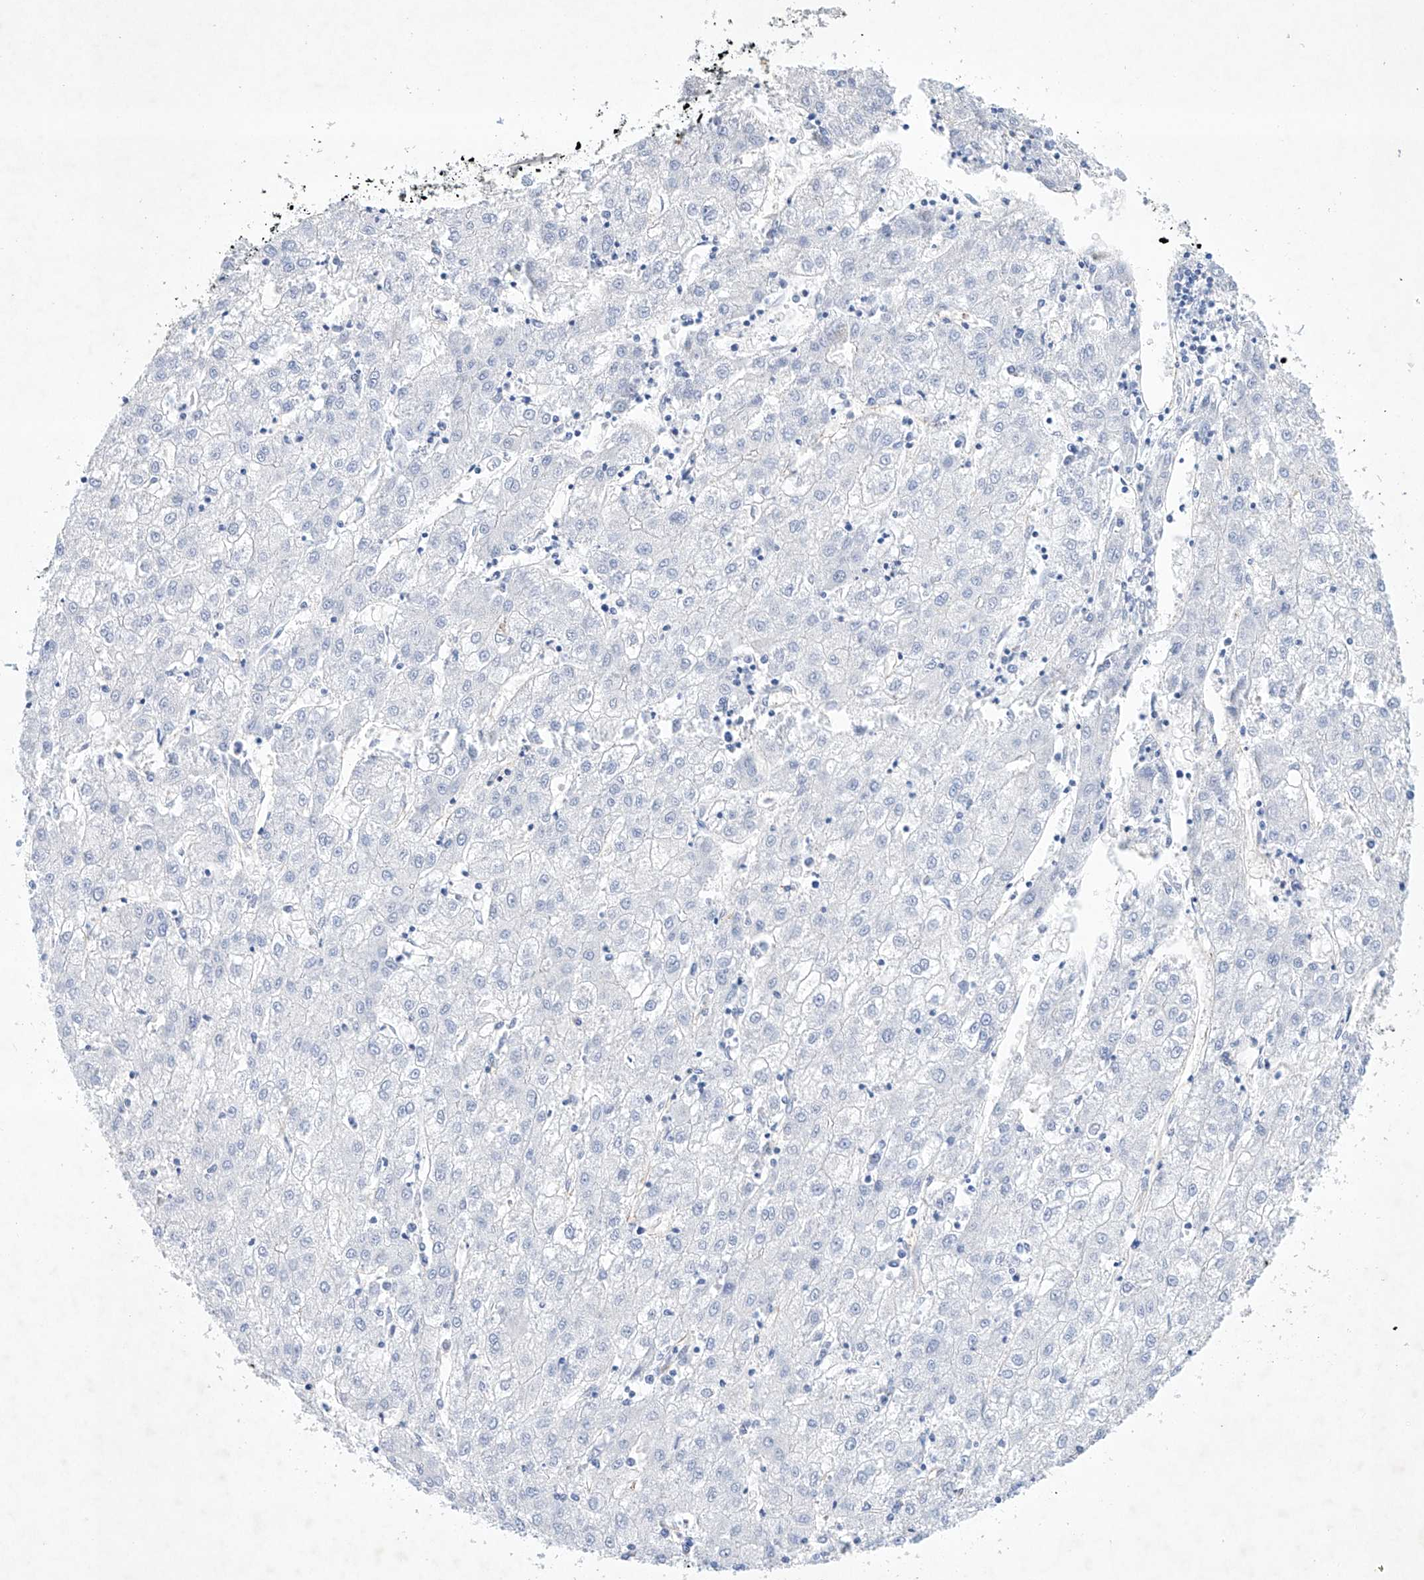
{"staining": {"intensity": "negative", "quantity": "none", "location": "none"}, "tissue": "liver cancer", "cell_type": "Tumor cells", "image_type": "cancer", "snomed": [{"axis": "morphology", "description": "Carcinoma, Hepatocellular, NOS"}, {"axis": "topography", "description": "Liver"}], "caption": "An immunohistochemistry micrograph of liver cancer (hepatocellular carcinoma) is shown. There is no staining in tumor cells of liver cancer (hepatocellular carcinoma).", "gene": "ETV7", "patient": {"sex": "male", "age": 72}}